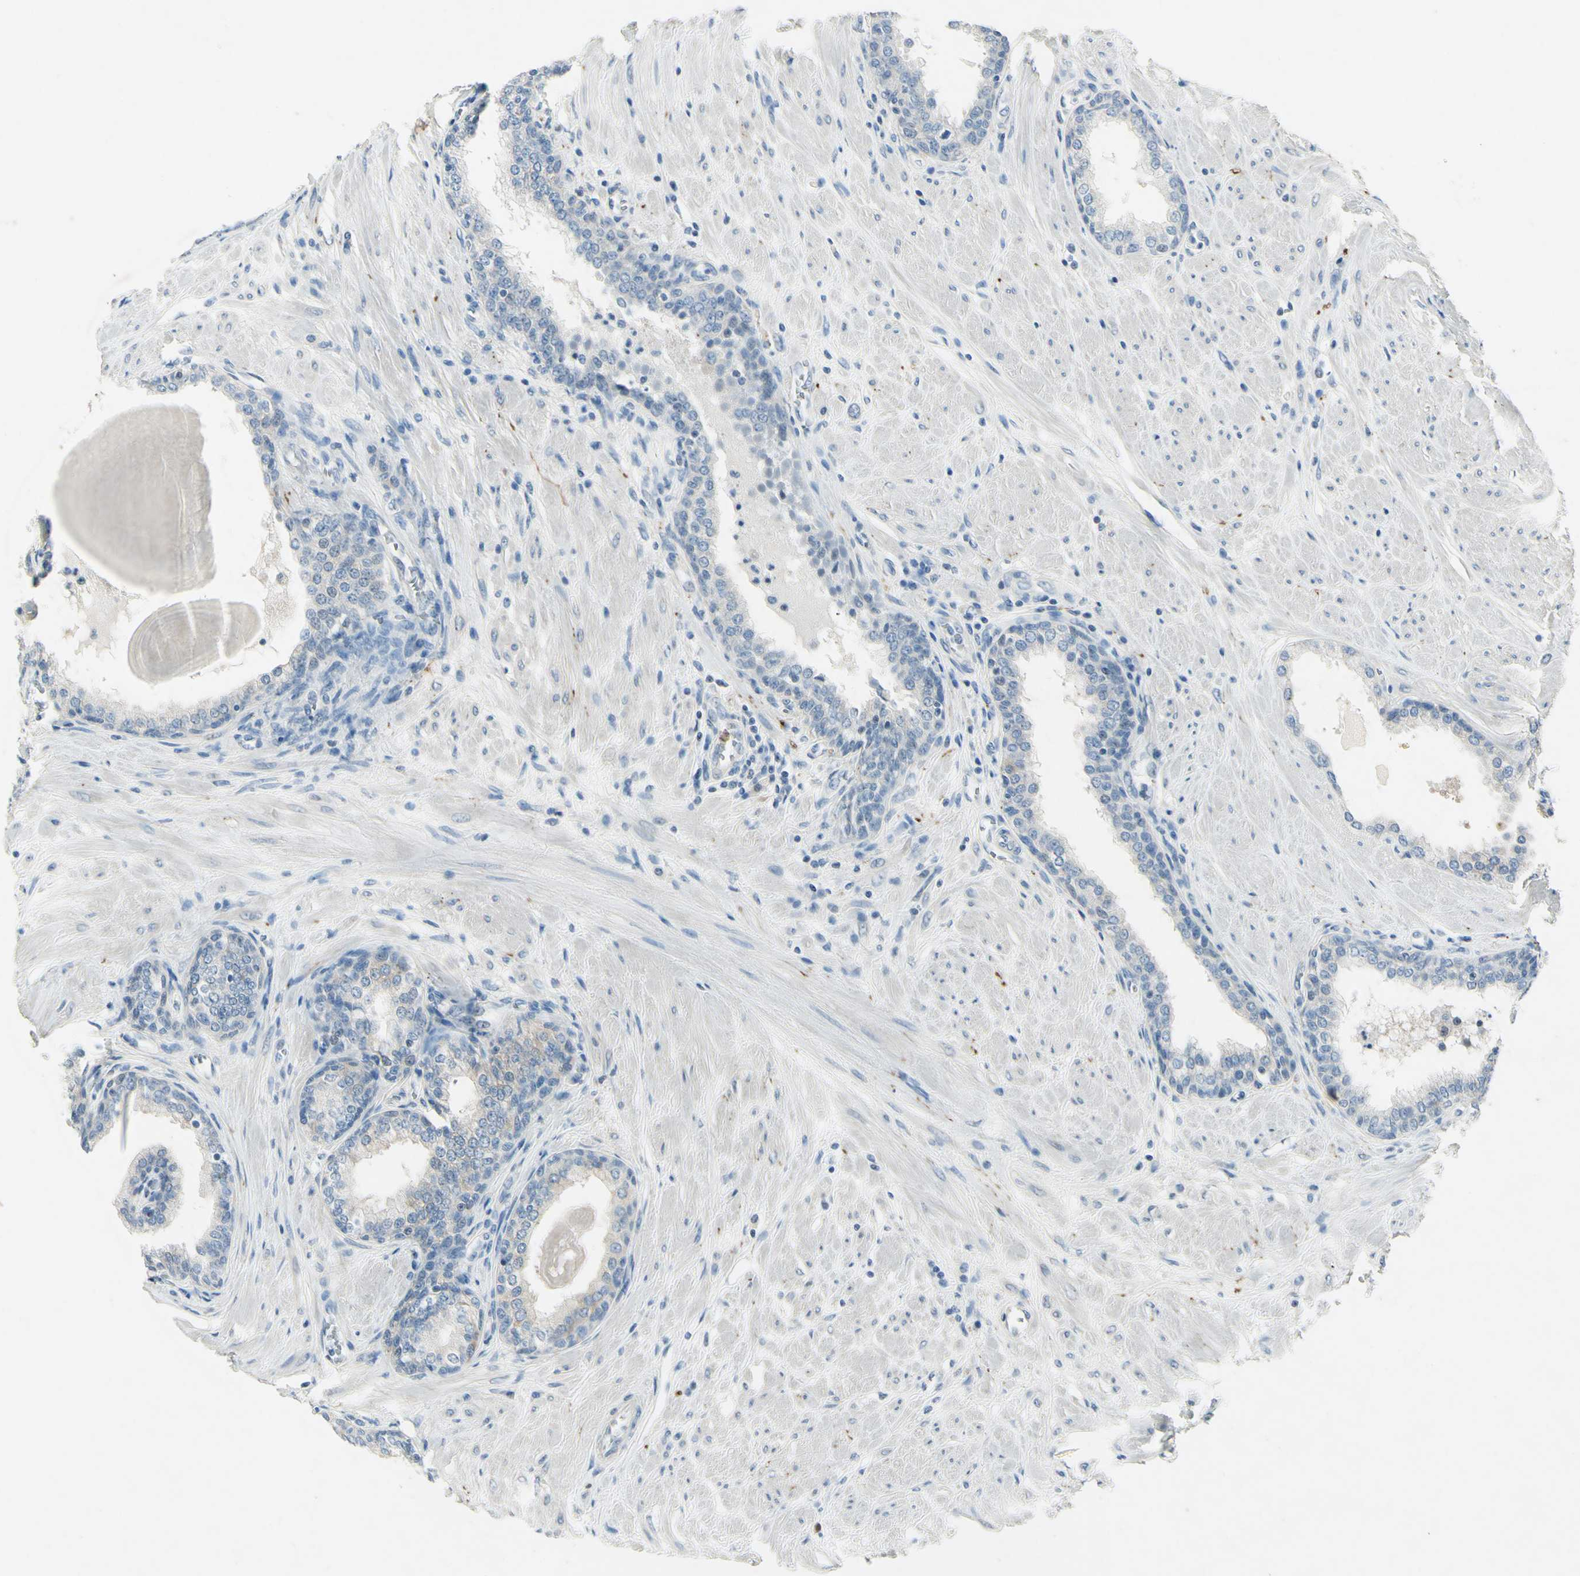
{"staining": {"intensity": "moderate", "quantity": "25%-75%", "location": "cytoplasmic/membranous,nuclear"}, "tissue": "prostate", "cell_type": "Glandular cells", "image_type": "normal", "snomed": [{"axis": "morphology", "description": "Normal tissue, NOS"}, {"axis": "topography", "description": "Prostate"}], "caption": "Immunohistochemistry (IHC) histopathology image of benign prostate: human prostate stained using IHC displays medium levels of moderate protein expression localized specifically in the cytoplasmic/membranous,nuclear of glandular cells, appearing as a cytoplasmic/membranous,nuclear brown color.", "gene": "SNAP91", "patient": {"sex": "male", "age": 51}}